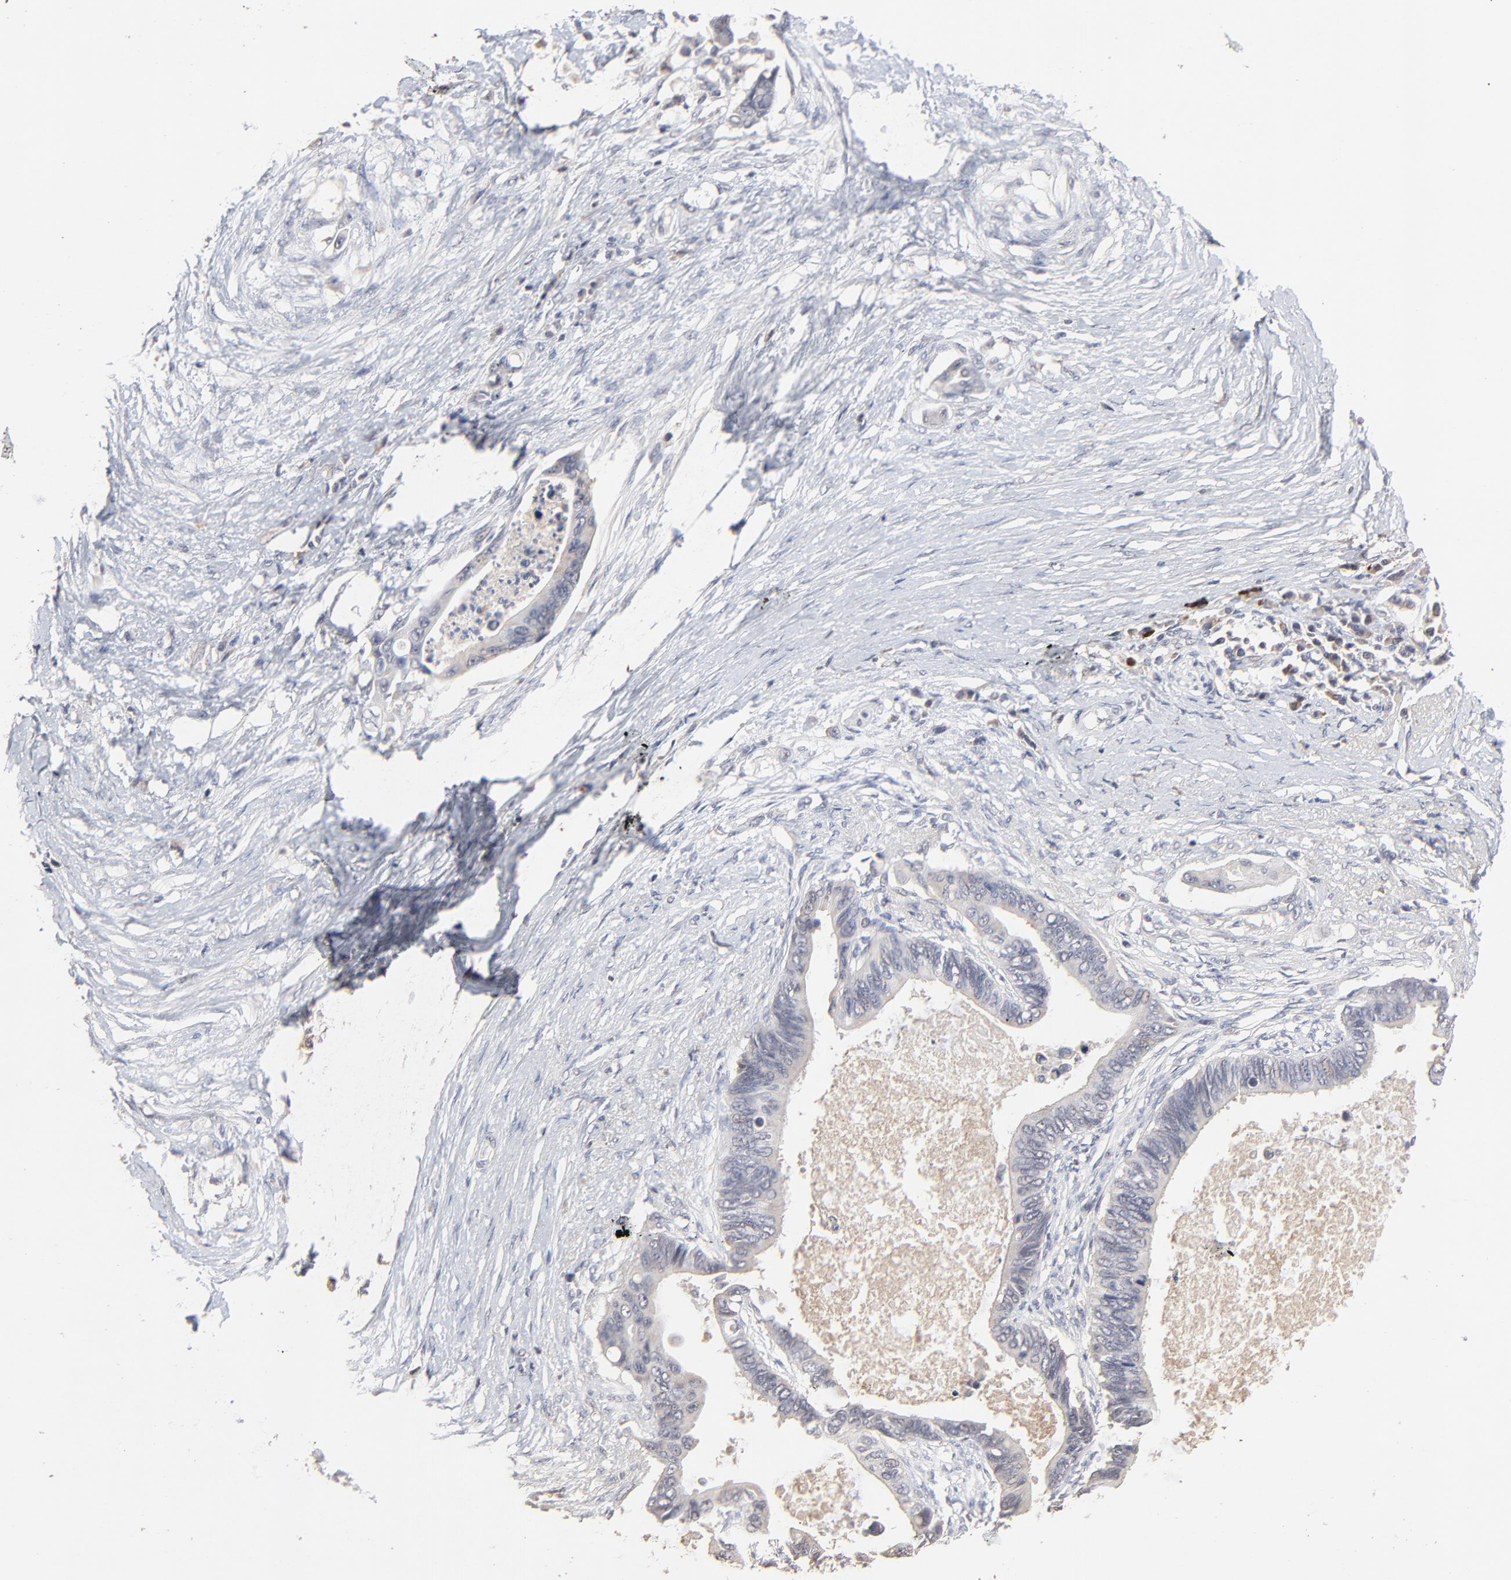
{"staining": {"intensity": "negative", "quantity": "none", "location": "none"}, "tissue": "pancreatic cancer", "cell_type": "Tumor cells", "image_type": "cancer", "snomed": [{"axis": "morphology", "description": "Adenocarcinoma, NOS"}, {"axis": "topography", "description": "Pancreas"}], "caption": "Immunohistochemistry (IHC) image of pancreatic adenocarcinoma stained for a protein (brown), which shows no staining in tumor cells.", "gene": "VPREB3", "patient": {"sex": "female", "age": 70}}